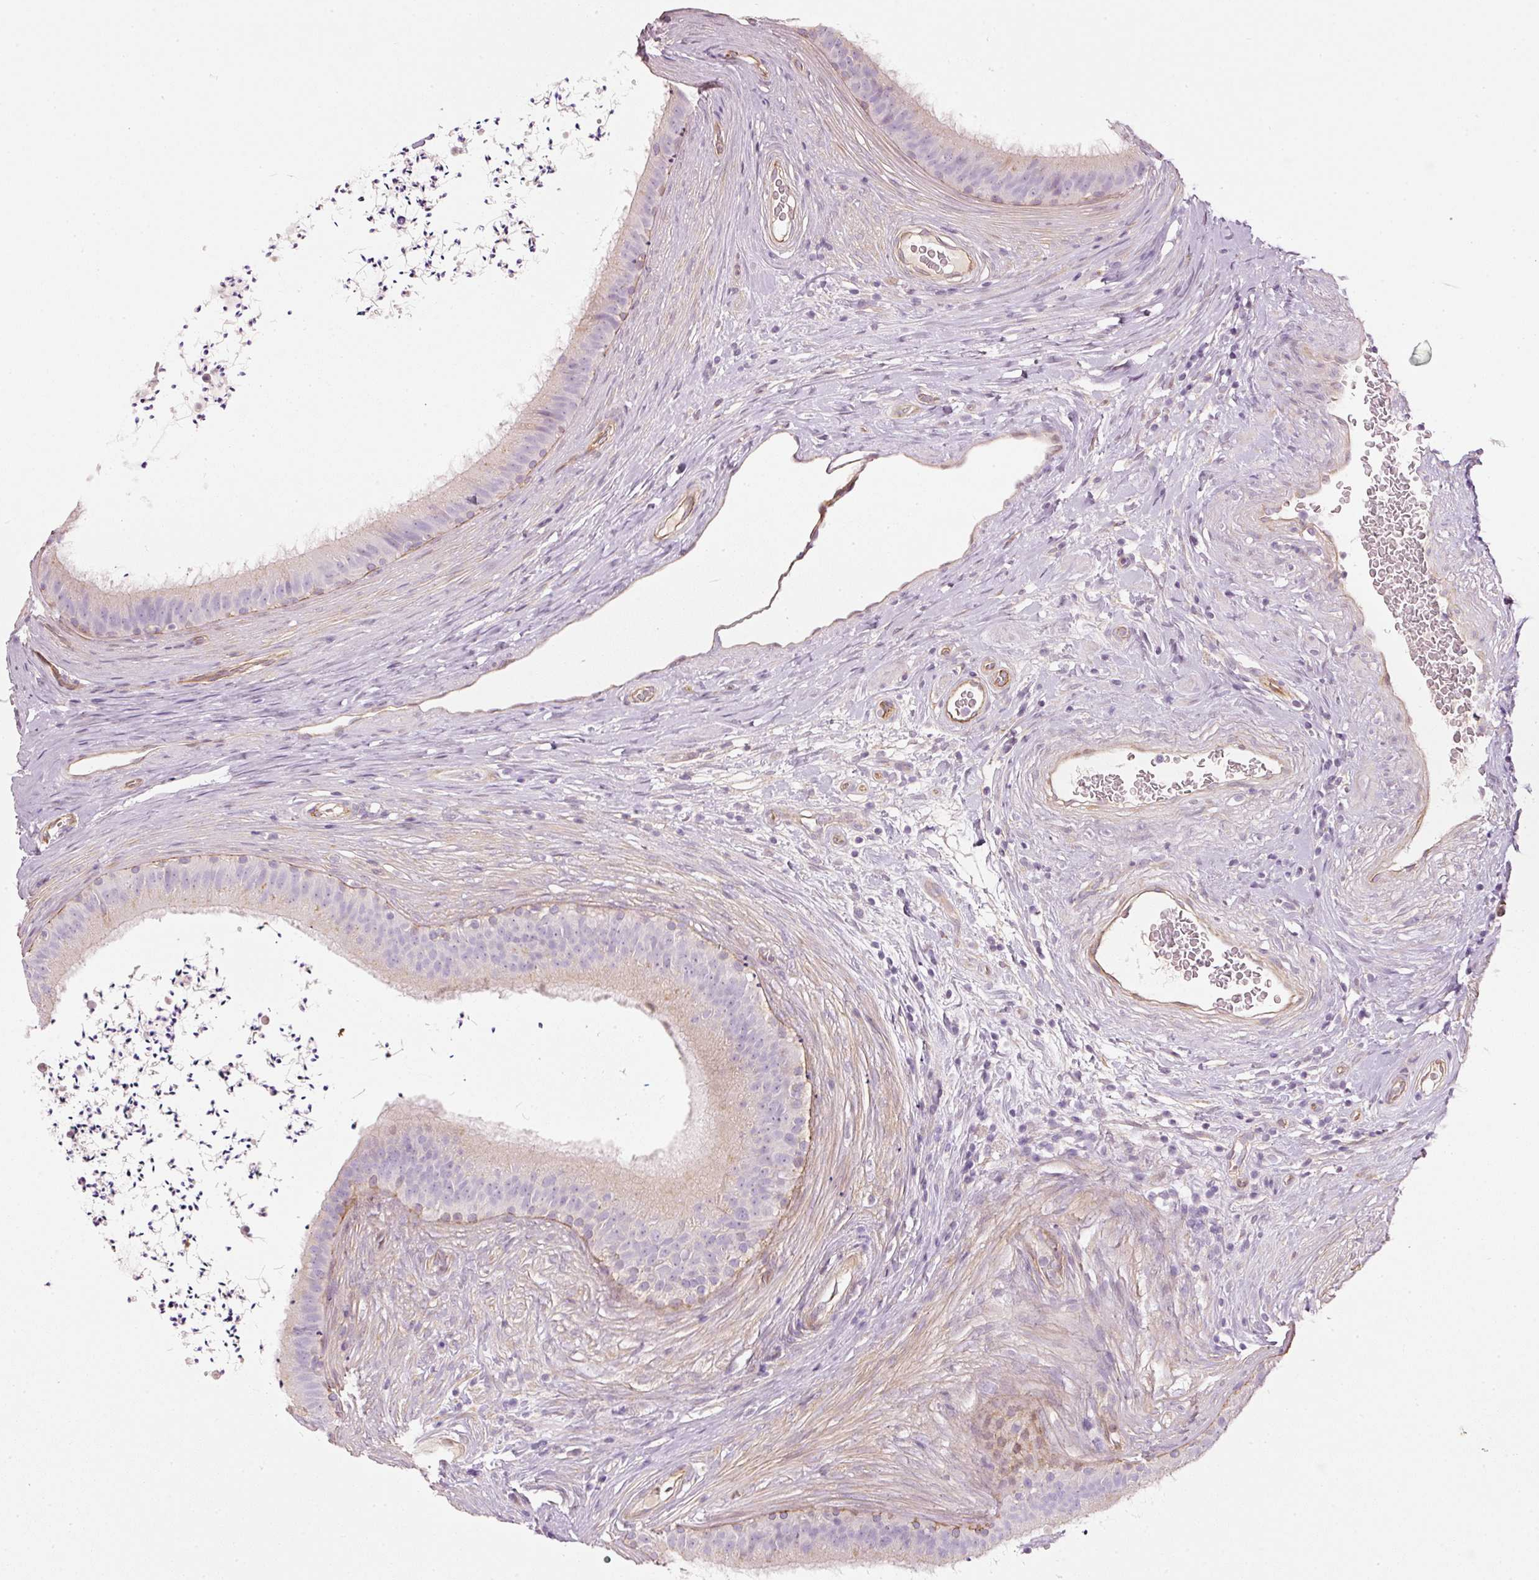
{"staining": {"intensity": "negative", "quantity": "none", "location": "none"}, "tissue": "epididymis", "cell_type": "Glandular cells", "image_type": "normal", "snomed": [{"axis": "morphology", "description": "Normal tissue, NOS"}, {"axis": "topography", "description": "Testis"}, {"axis": "topography", "description": "Epididymis"}], "caption": "DAB (3,3'-diaminobenzidine) immunohistochemical staining of benign human epididymis demonstrates no significant expression in glandular cells.", "gene": "OSR2", "patient": {"sex": "male", "age": 41}}